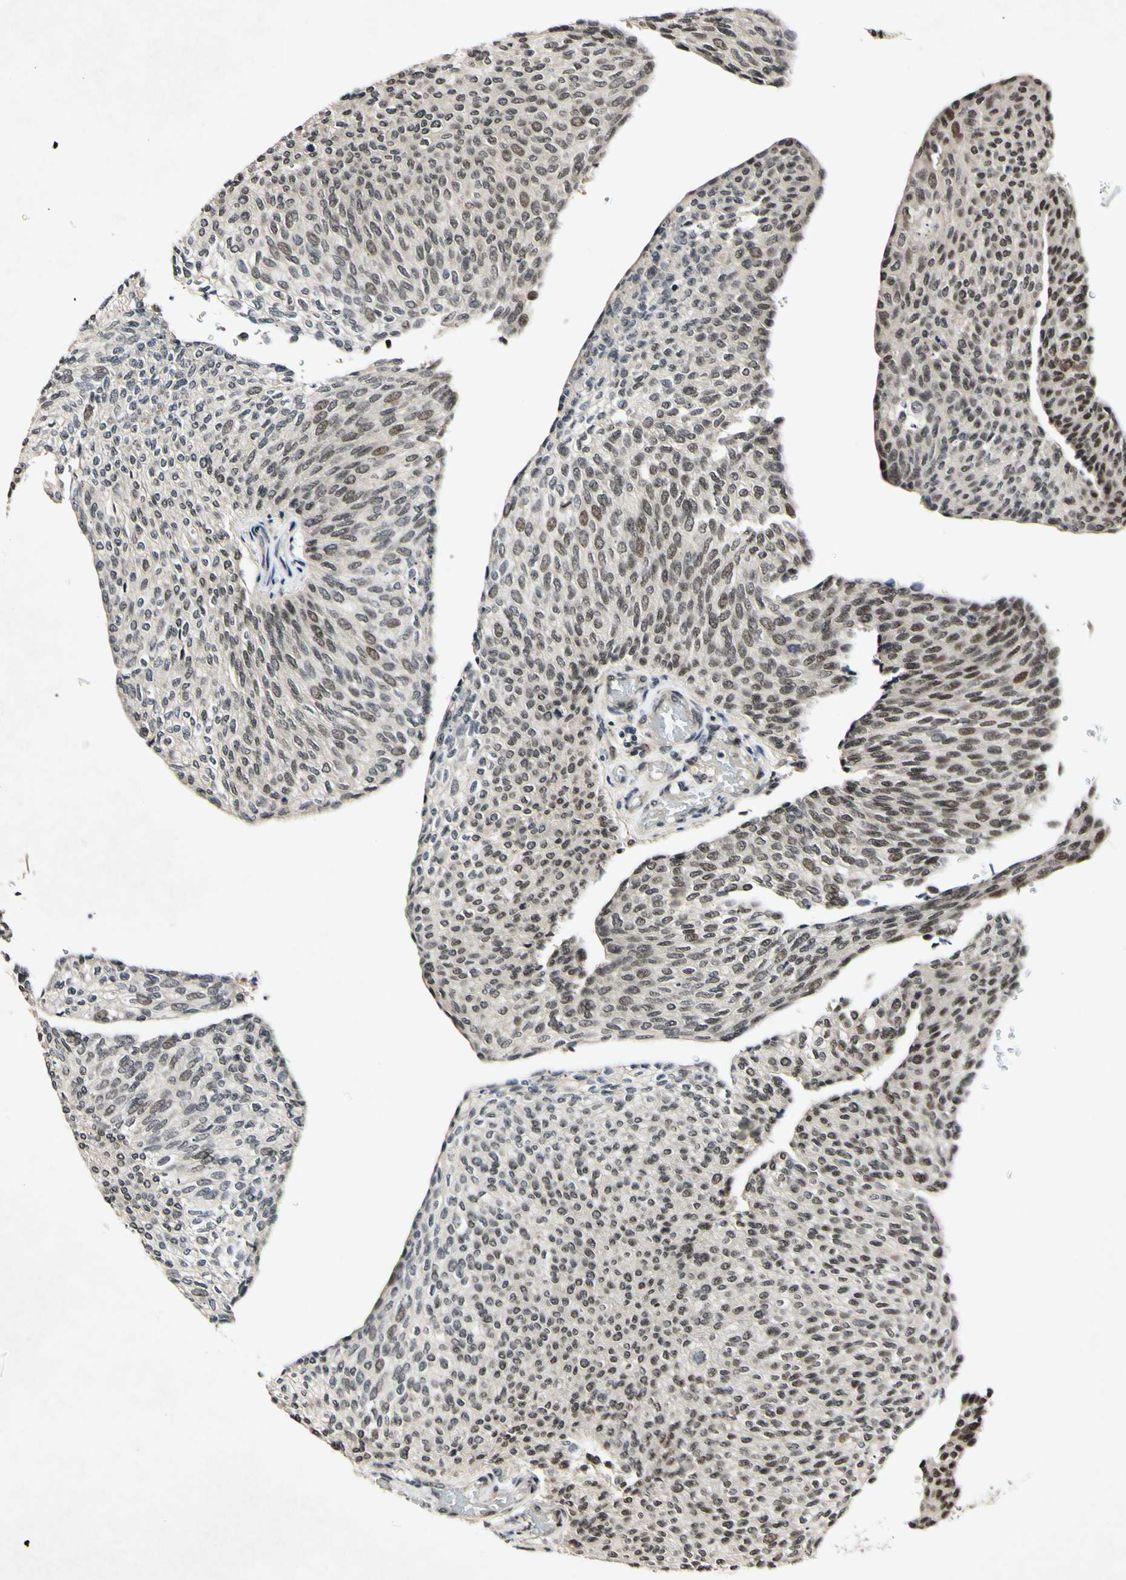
{"staining": {"intensity": "moderate", "quantity": "25%-75%", "location": "nuclear"}, "tissue": "urothelial cancer", "cell_type": "Tumor cells", "image_type": "cancer", "snomed": [{"axis": "morphology", "description": "Urothelial carcinoma, Low grade"}, {"axis": "topography", "description": "Urinary bladder"}], "caption": "Moderate nuclear positivity for a protein is seen in approximately 25%-75% of tumor cells of low-grade urothelial carcinoma using IHC.", "gene": "POLR2F", "patient": {"sex": "female", "age": 79}}